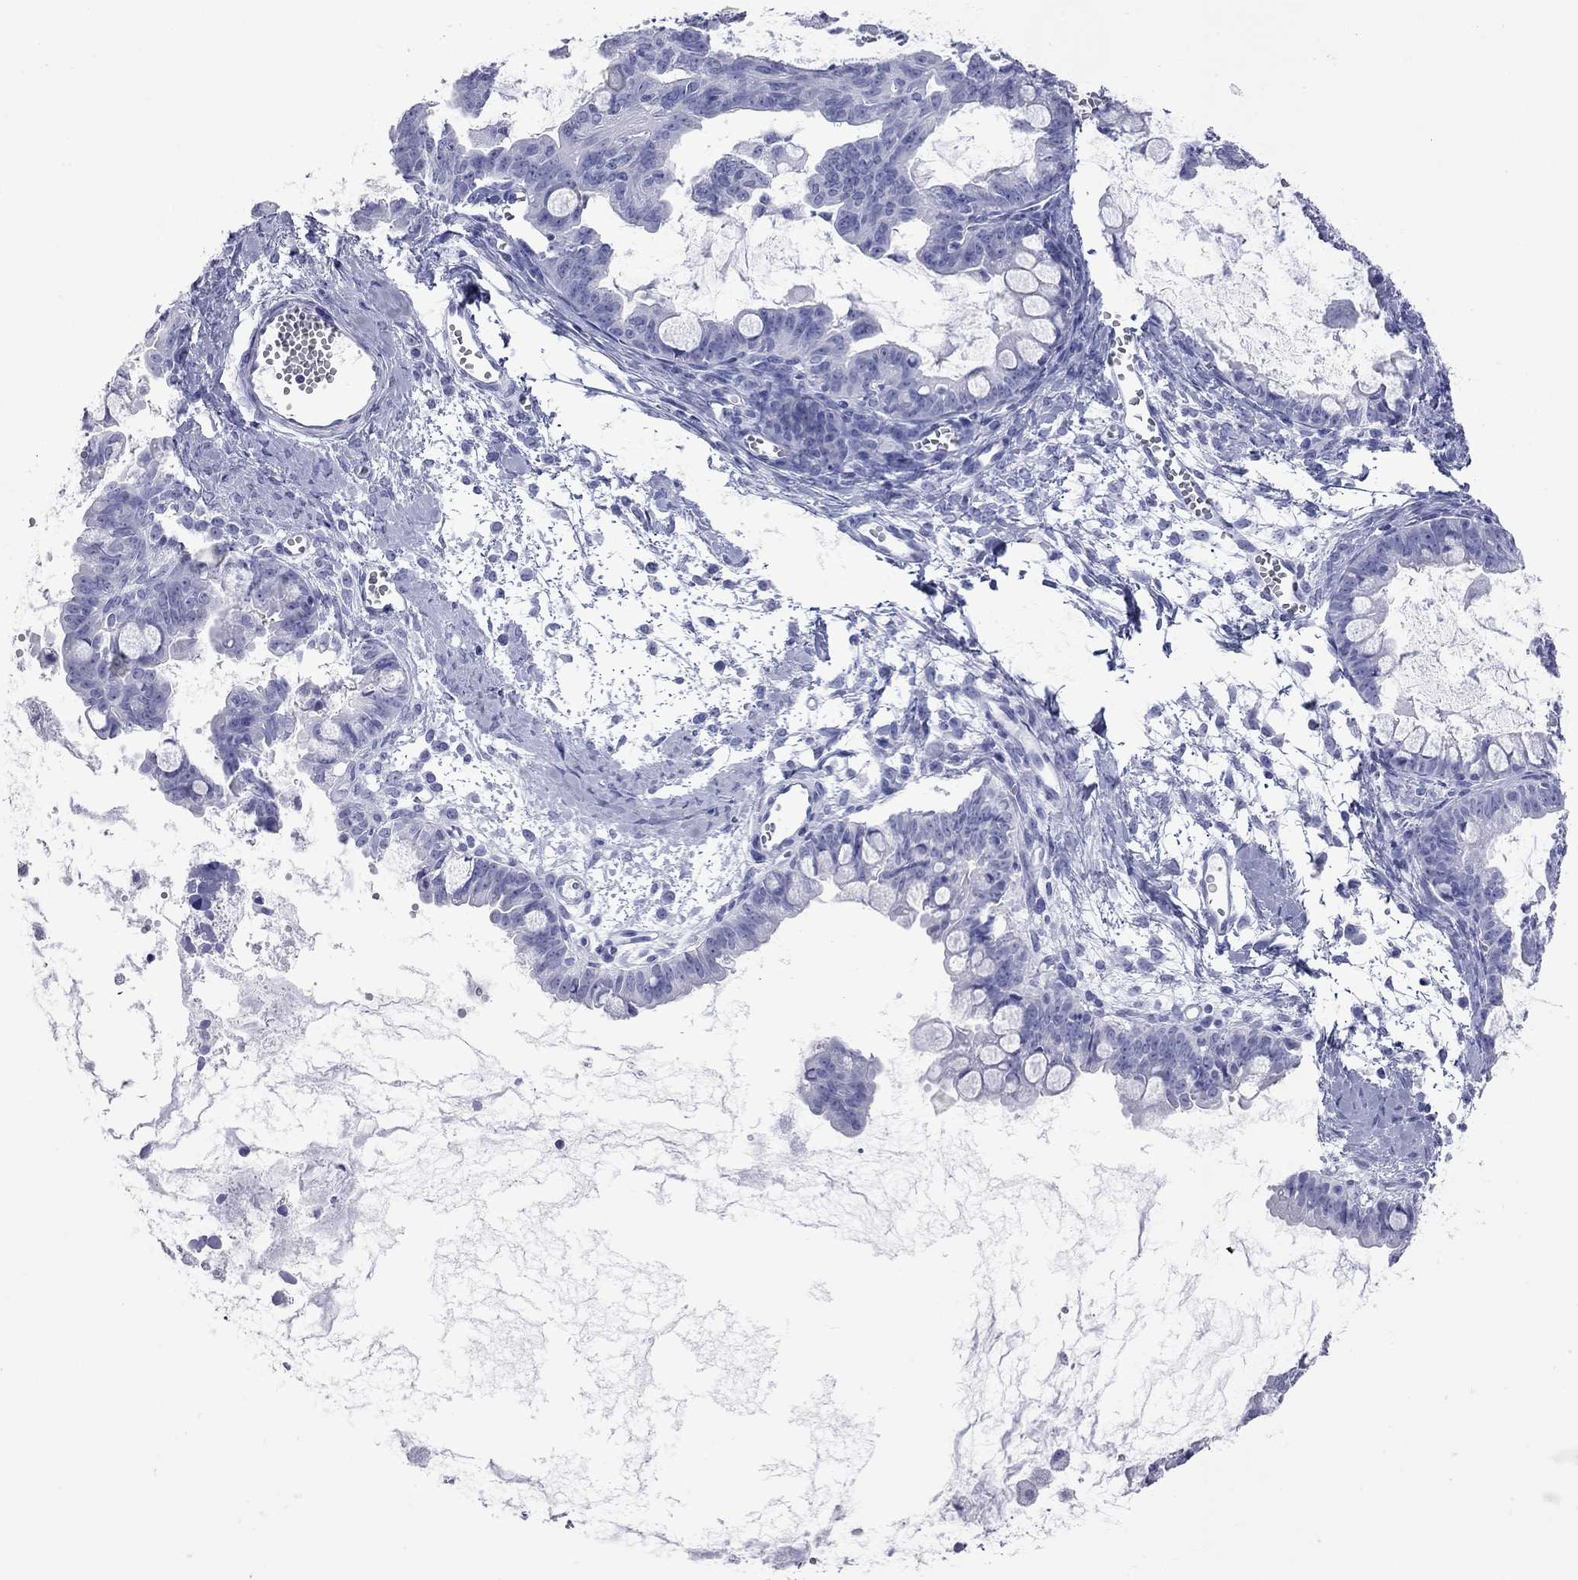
{"staining": {"intensity": "negative", "quantity": "none", "location": "none"}, "tissue": "ovarian cancer", "cell_type": "Tumor cells", "image_type": "cancer", "snomed": [{"axis": "morphology", "description": "Cystadenocarcinoma, mucinous, NOS"}, {"axis": "topography", "description": "Ovary"}], "caption": "DAB (3,3'-diaminobenzidine) immunohistochemical staining of human ovarian mucinous cystadenocarcinoma demonstrates no significant expression in tumor cells.", "gene": "ACTL7B", "patient": {"sex": "female", "age": 63}}